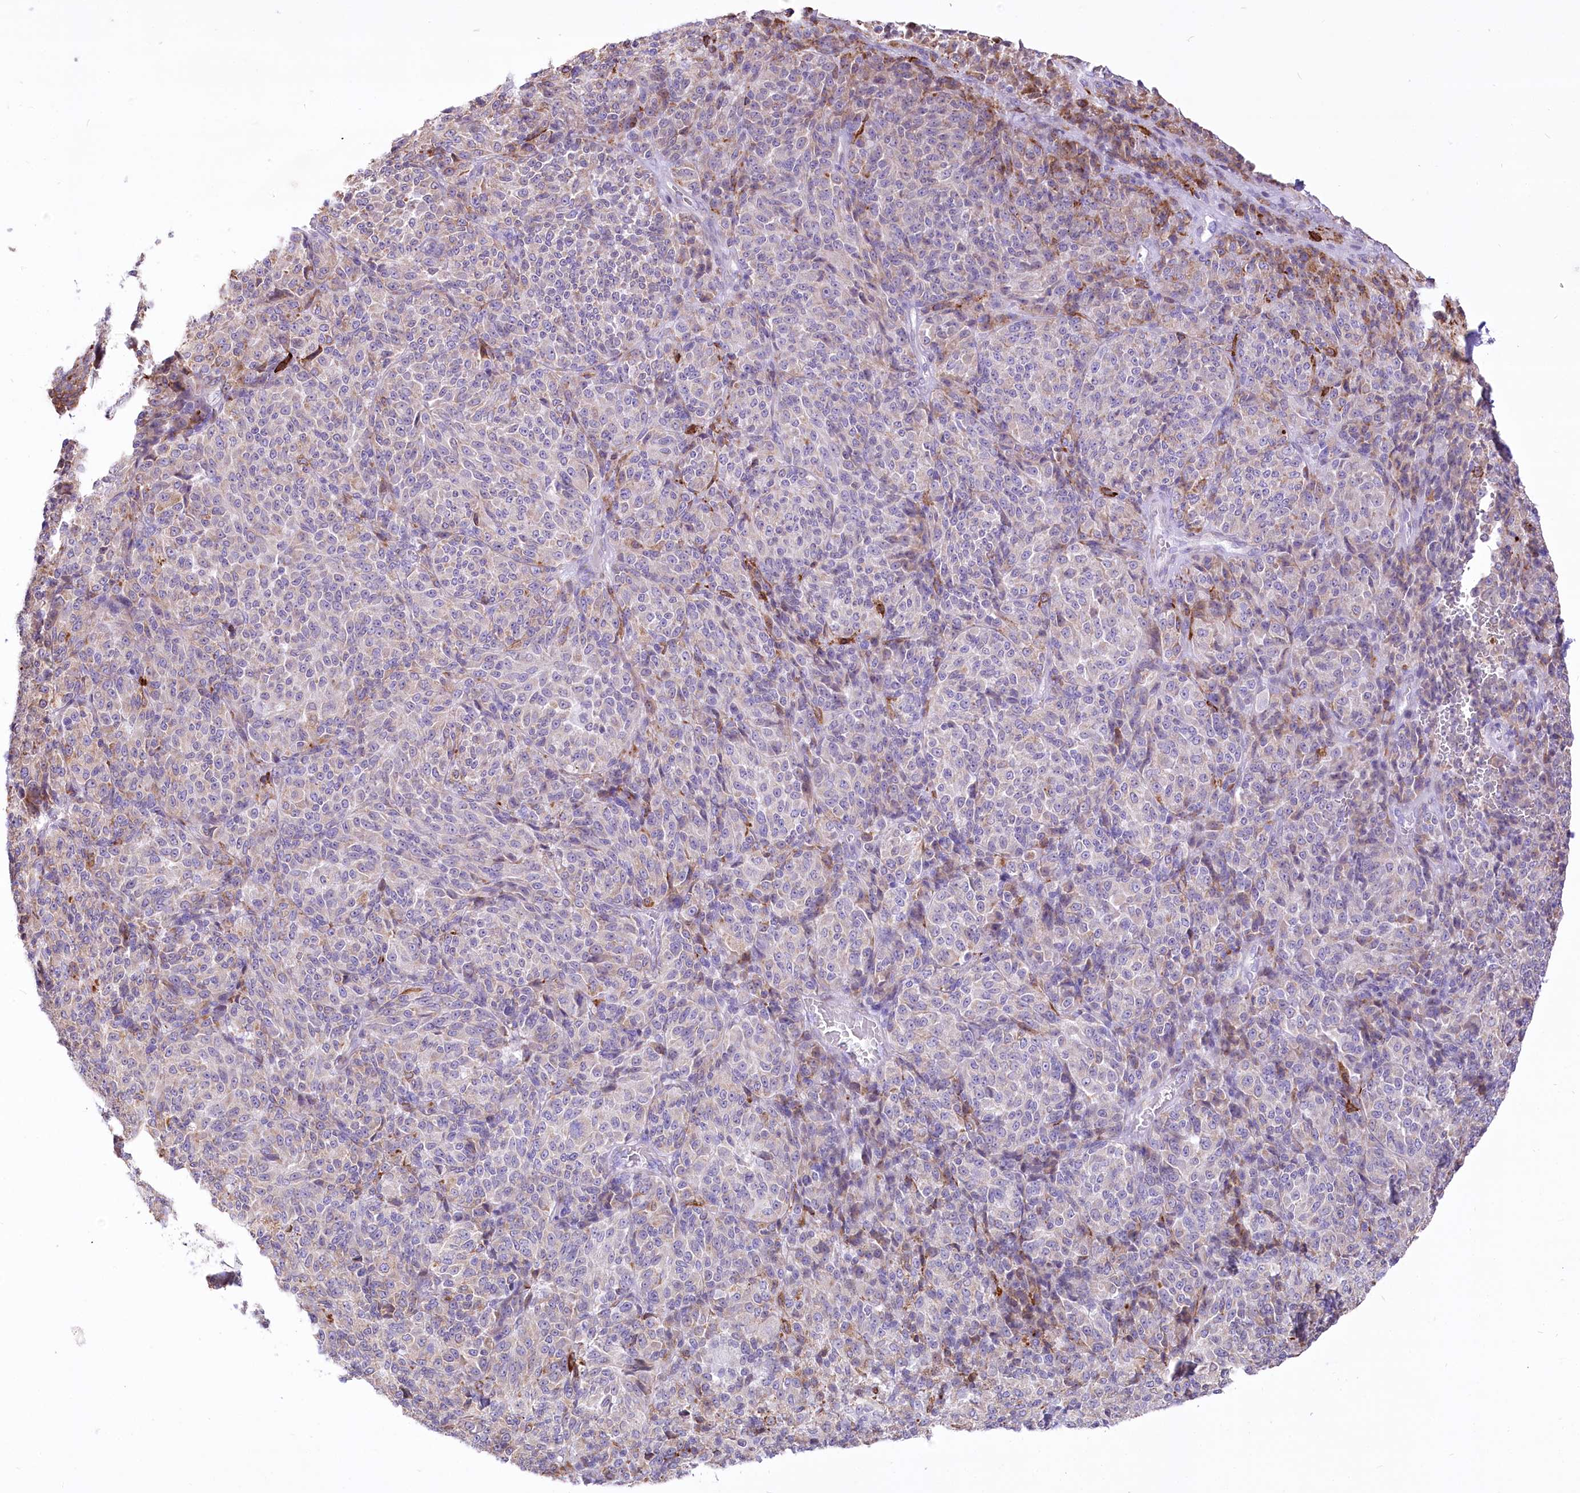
{"staining": {"intensity": "weak", "quantity": "<25%", "location": "cytoplasmic/membranous"}, "tissue": "melanoma", "cell_type": "Tumor cells", "image_type": "cancer", "snomed": [{"axis": "morphology", "description": "Malignant melanoma, Metastatic site"}, {"axis": "topography", "description": "Brain"}], "caption": "Tumor cells are negative for protein expression in human melanoma.", "gene": "STT3B", "patient": {"sex": "female", "age": 56}}